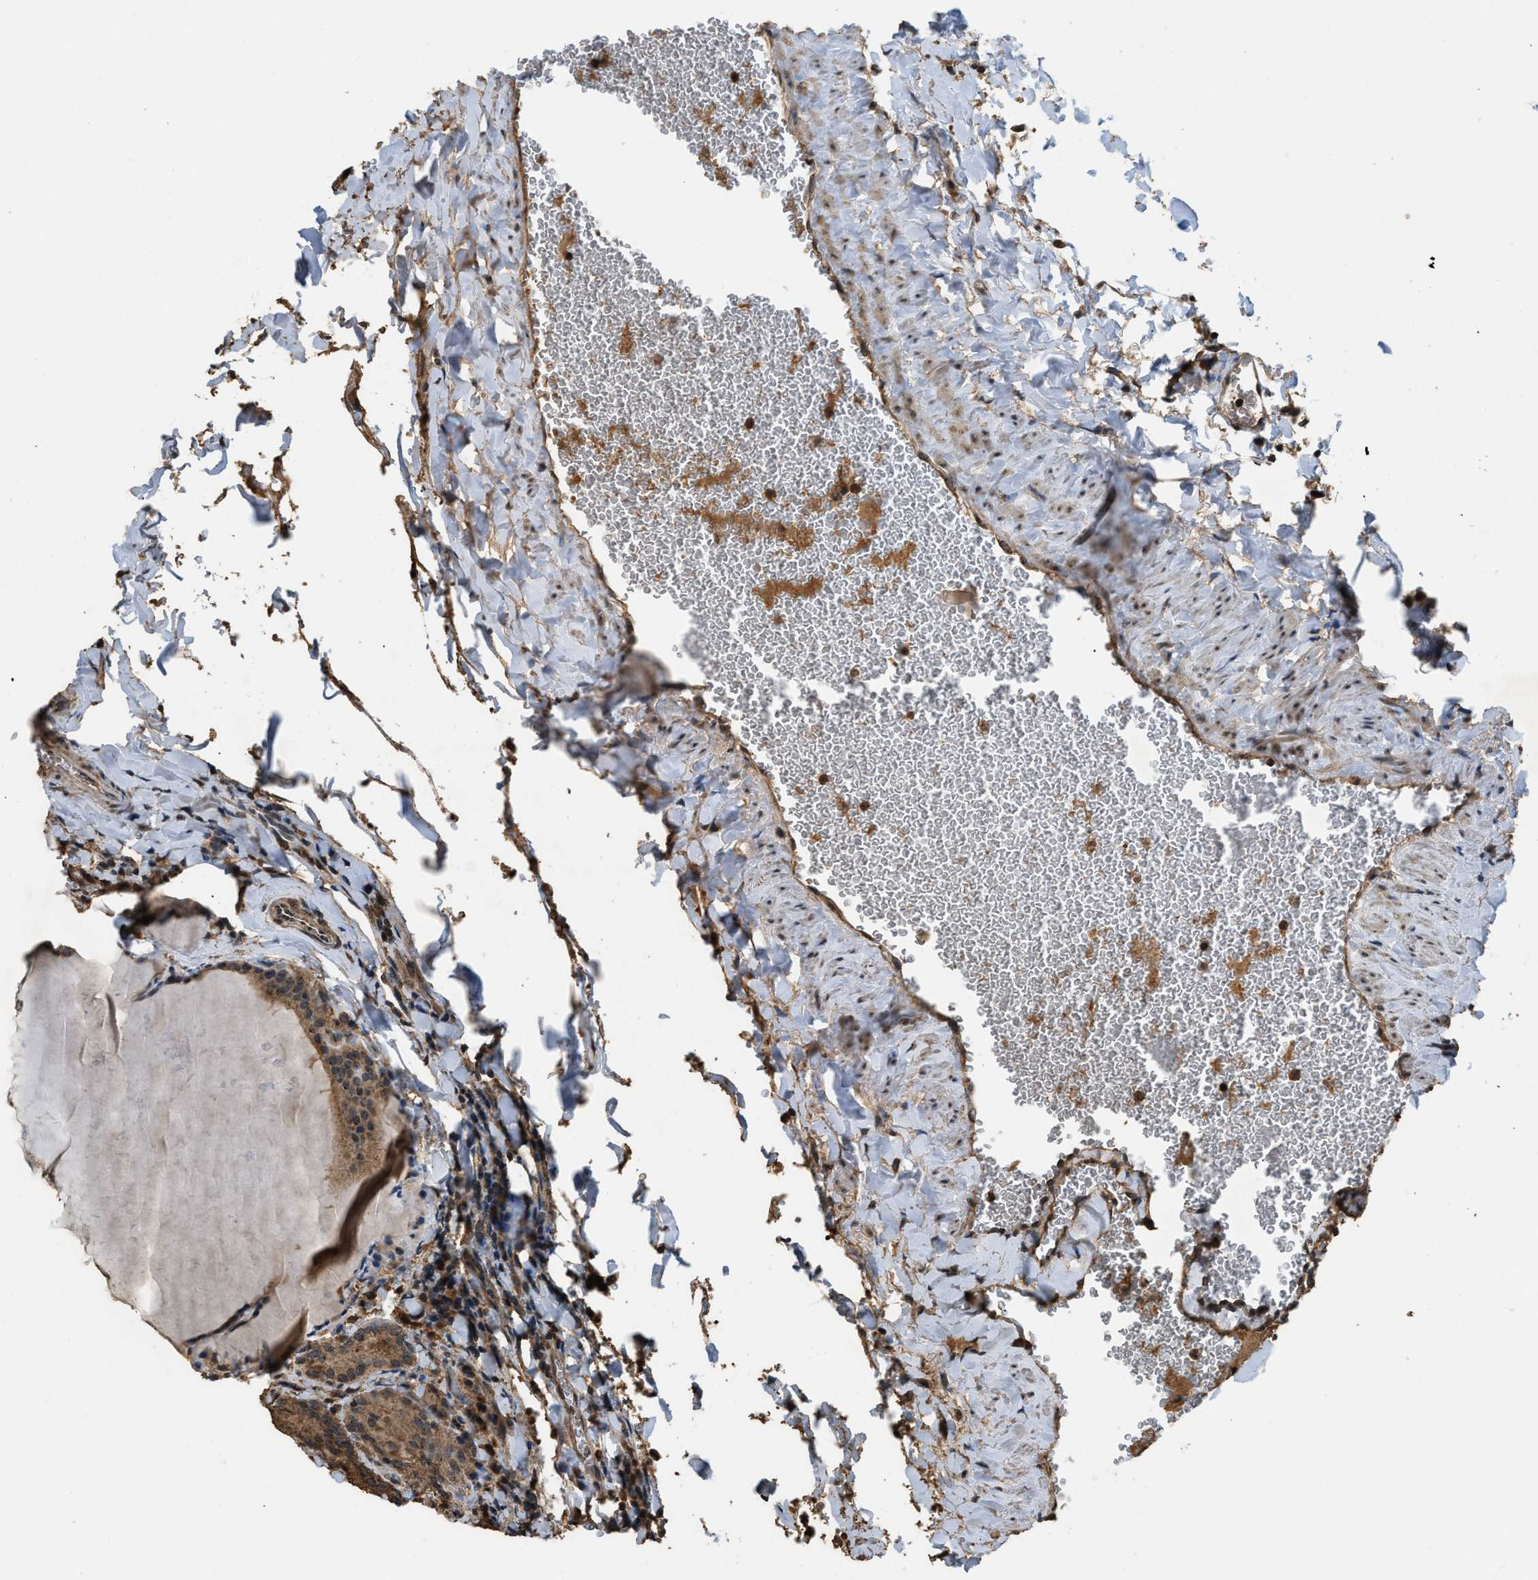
{"staining": {"intensity": "moderate", "quantity": ">75%", "location": "cytoplasmic/membranous,nuclear"}, "tissue": "thyroid cancer", "cell_type": "Tumor cells", "image_type": "cancer", "snomed": [{"axis": "morphology", "description": "Papillary adenocarcinoma, NOS"}, {"axis": "topography", "description": "Thyroid gland"}], "caption": "This is a micrograph of immunohistochemistry staining of thyroid cancer, which shows moderate expression in the cytoplasmic/membranous and nuclear of tumor cells.", "gene": "DENND6B", "patient": {"sex": "female", "age": 42}}